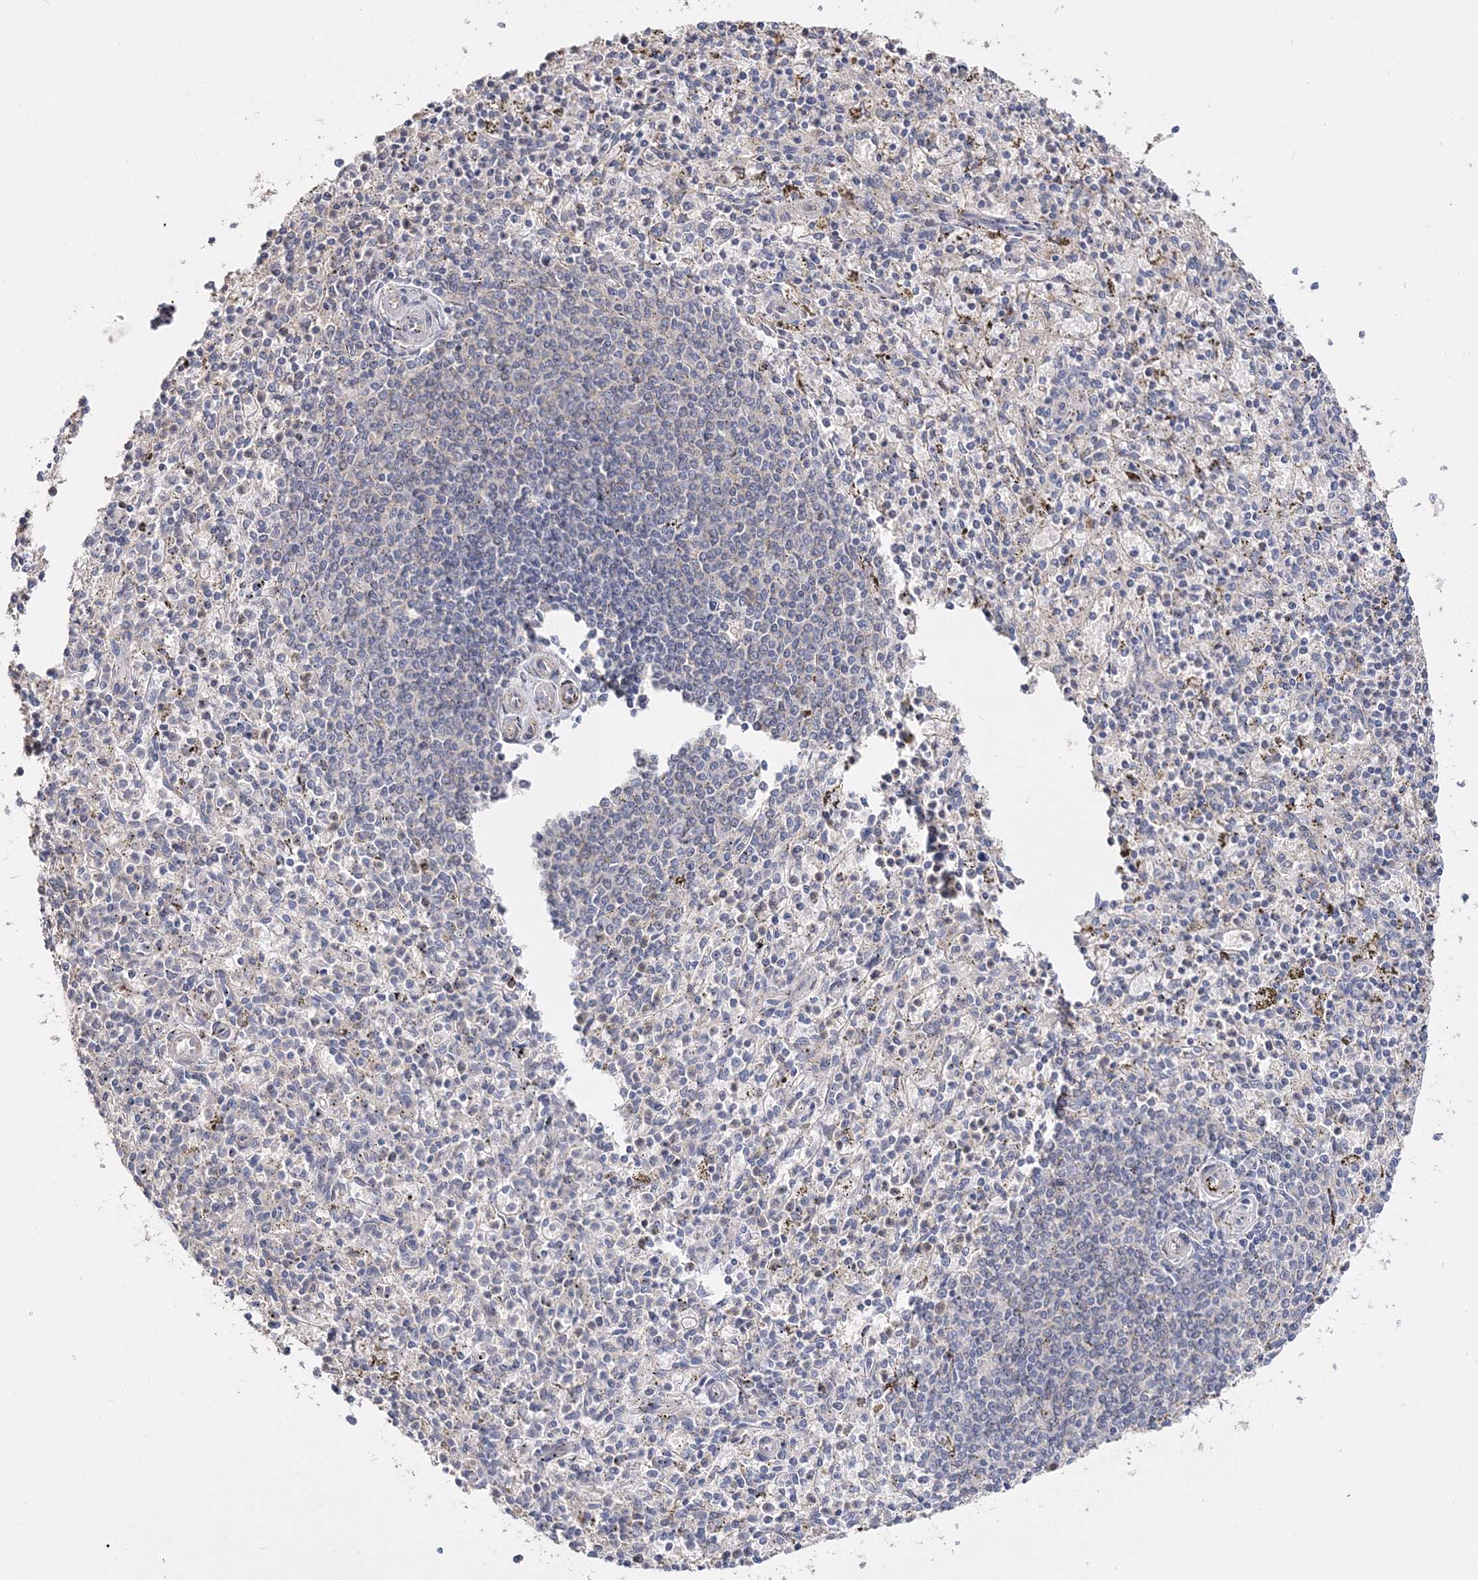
{"staining": {"intensity": "negative", "quantity": "none", "location": "none"}, "tissue": "spleen", "cell_type": "Cells in red pulp", "image_type": "normal", "snomed": [{"axis": "morphology", "description": "Normal tissue, NOS"}, {"axis": "topography", "description": "Spleen"}], "caption": "IHC micrograph of normal spleen stained for a protein (brown), which exhibits no positivity in cells in red pulp.", "gene": "GJB5", "patient": {"sex": "male", "age": 72}}